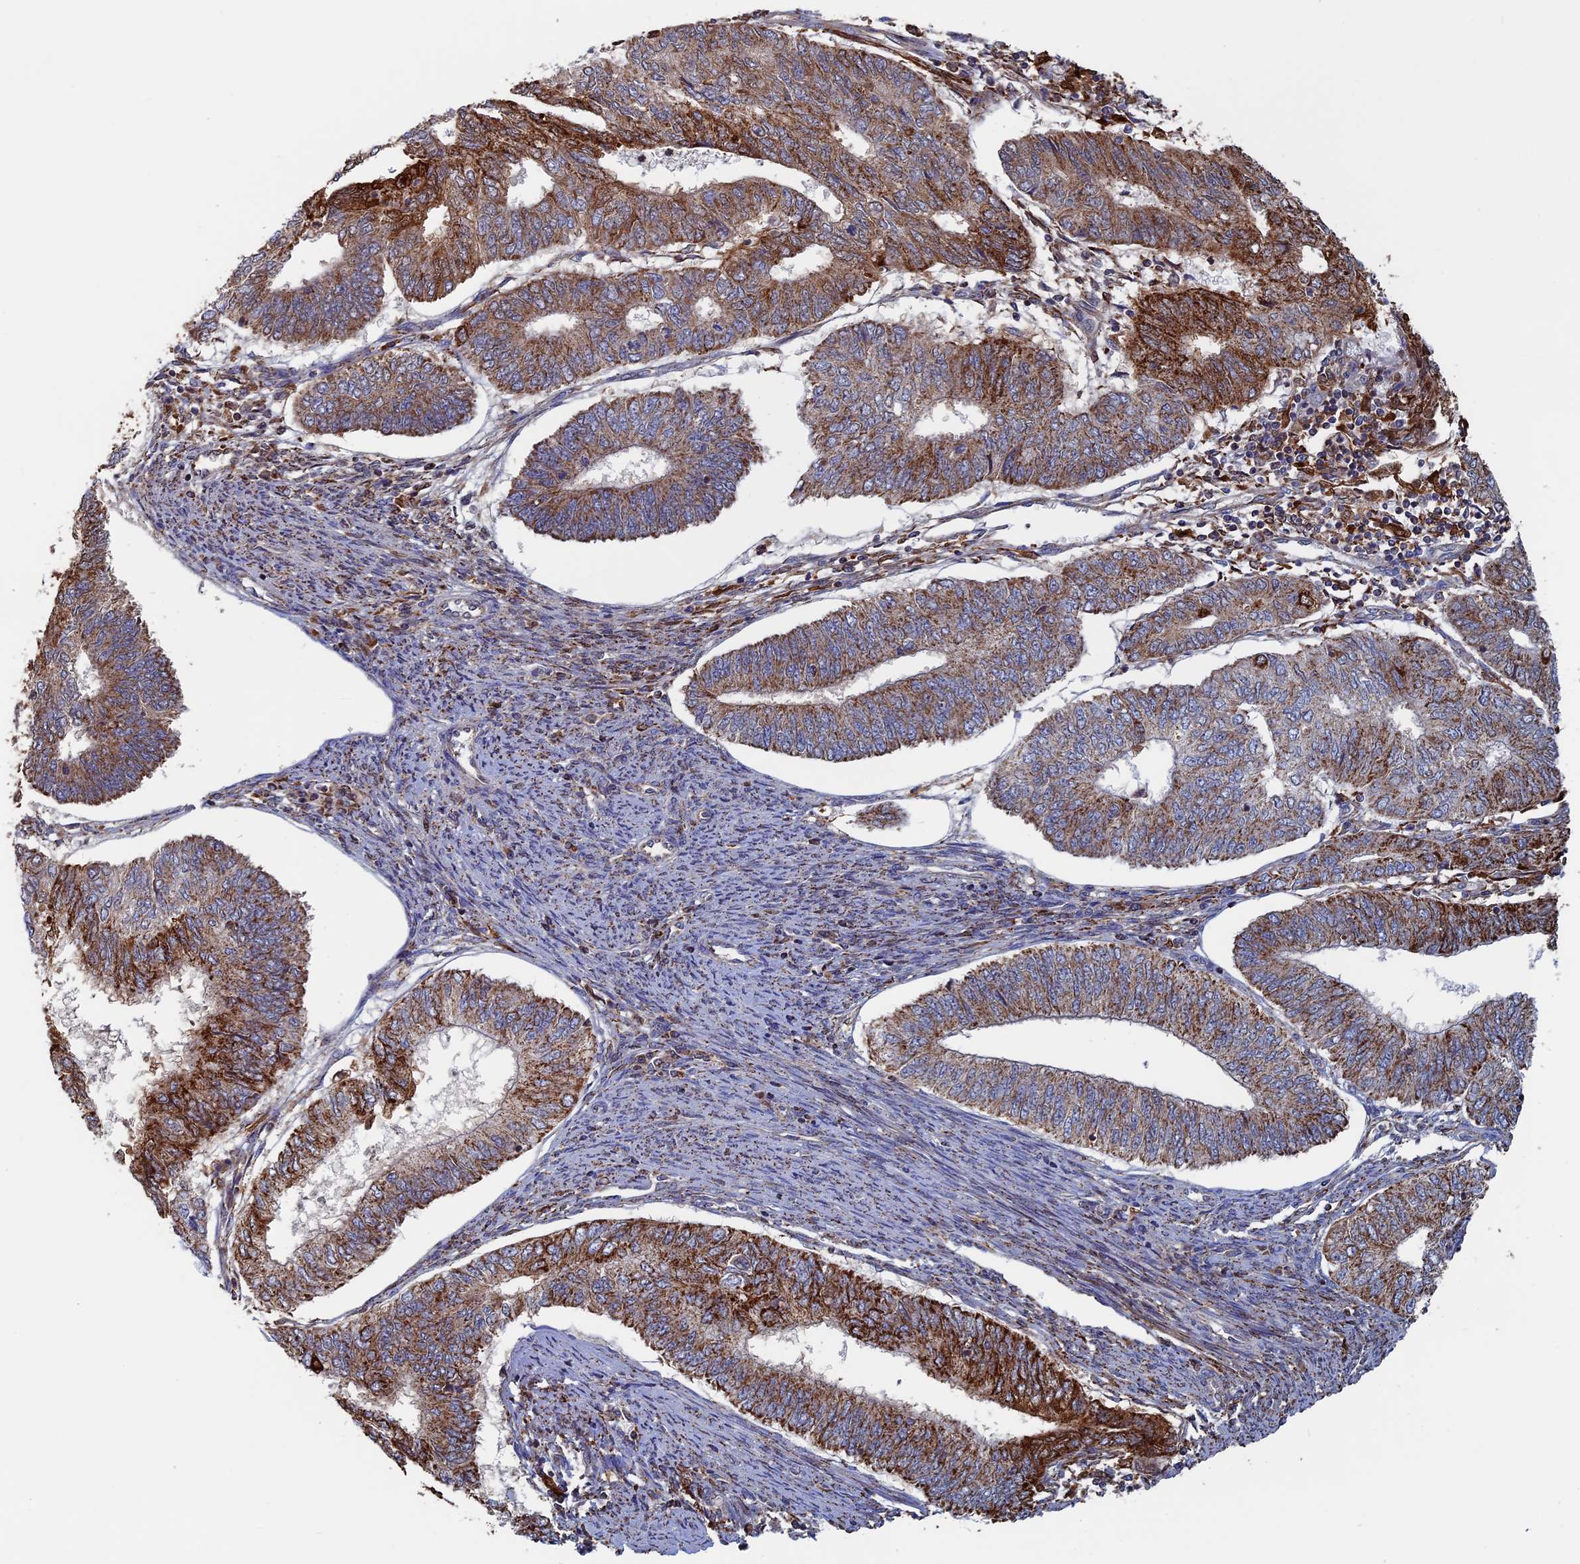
{"staining": {"intensity": "strong", "quantity": "25%-75%", "location": "cytoplasmic/membranous"}, "tissue": "endometrial cancer", "cell_type": "Tumor cells", "image_type": "cancer", "snomed": [{"axis": "morphology", "description": "Adenocarcinoma, NOS"}, {"axis": "topography", "description": "Endometrium"}], "caption": "Human endometrial cancer (adenocarcinoma) stained with a brown dye shows strong cytoplasmic/membranous positive expression in approximately 25%-75% of tumor cells.", "gene": "SEC24D", "patient": {"sex": "female", "age": 68}}